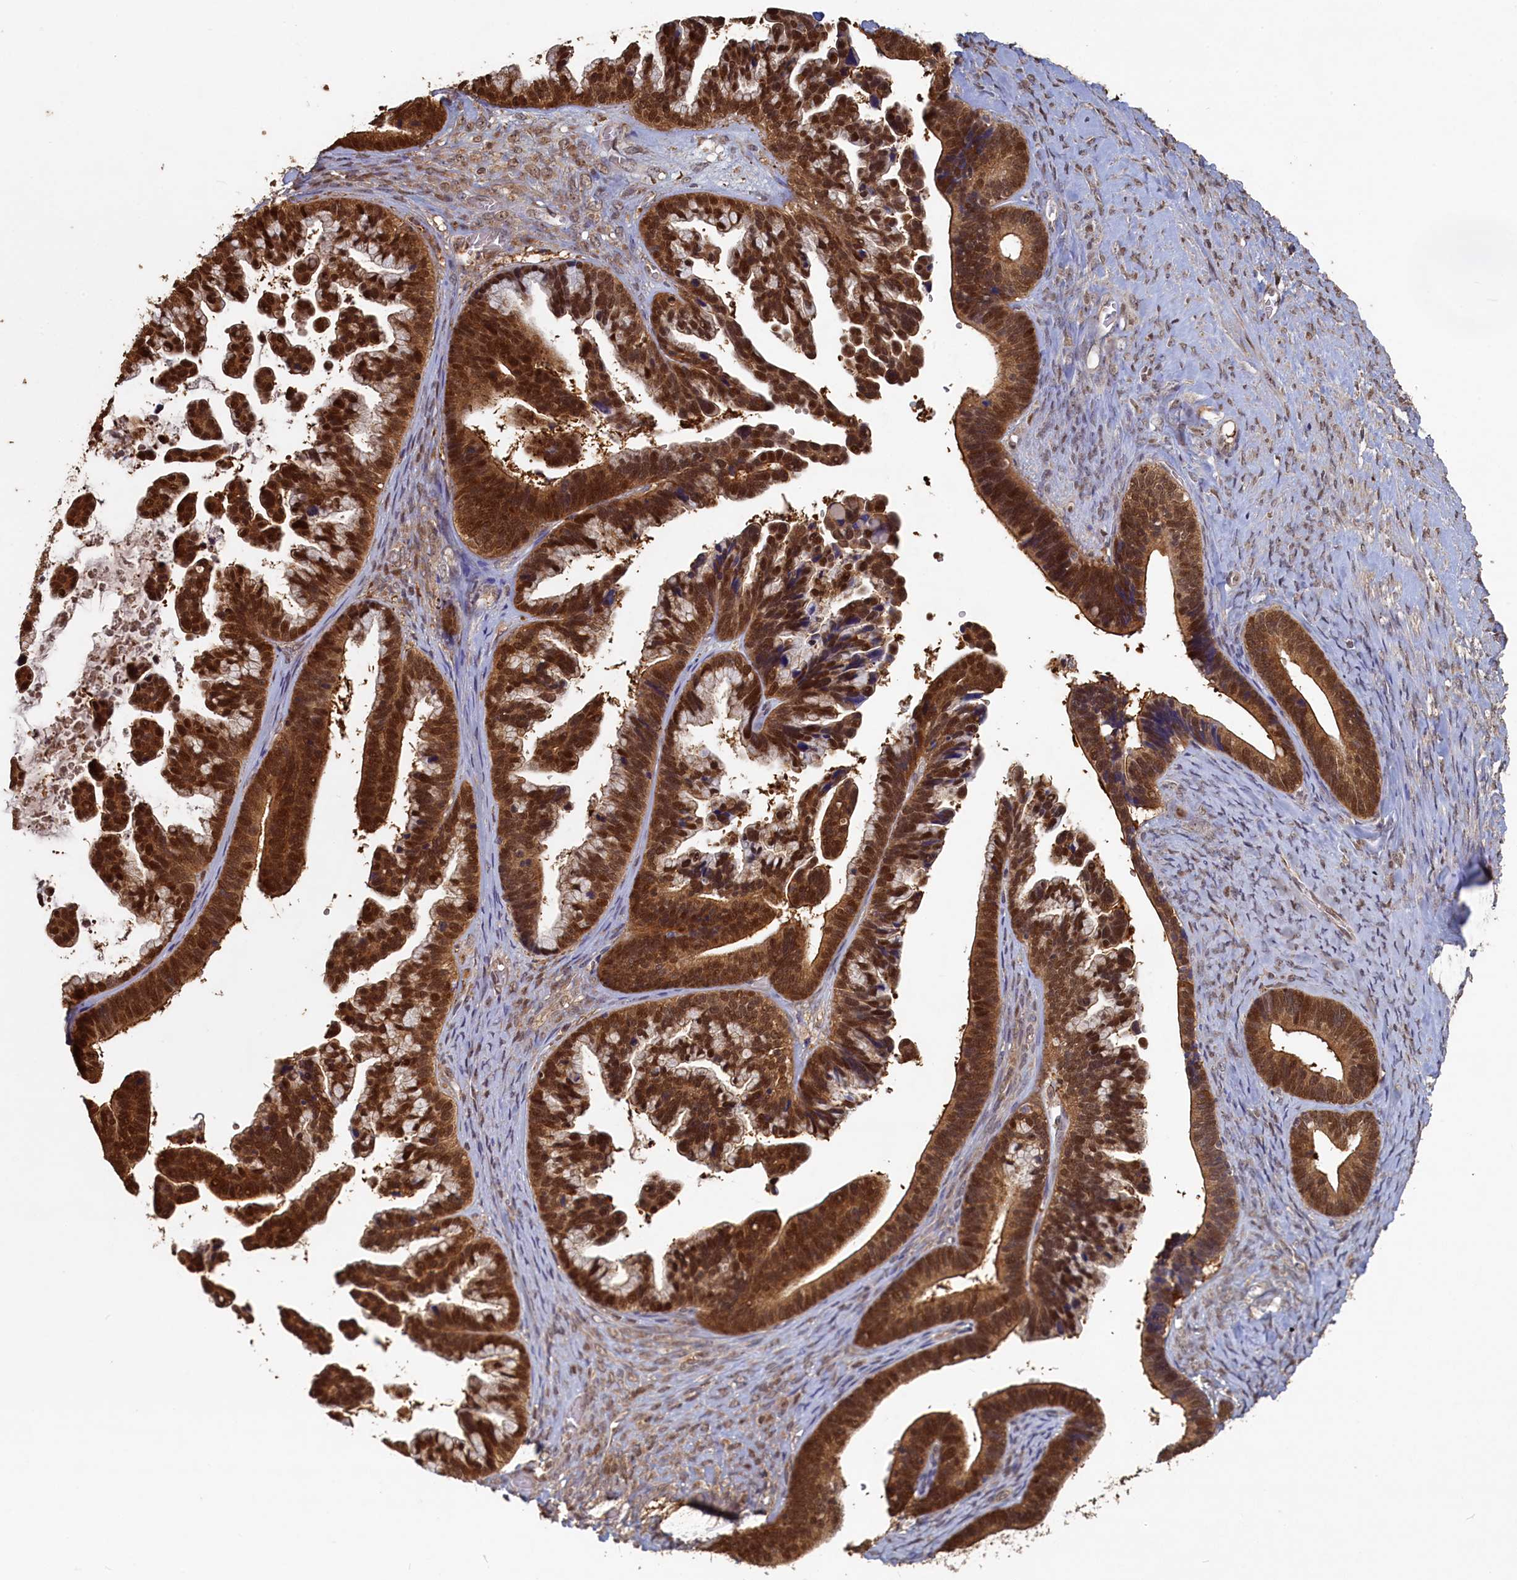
{"staining": {"intensity": "strong", "quantity": ">75%", "location": "cytoplasmic/membranous,nuclear"}, "tissue": "ovarian cancer", "cell_type": "Tumor cells", "image_type": "cancer", "snomed": [{"axis": "morphology", "description": "Cystadenocarcinoma, serous, NOS"}, {"axis": "topography", "description": "Ovary"}], "caption": "Immunohistochemistry (IHC) (DAB (3,3'-diaminobenzidine)) staining of human ovarian cancer exhibits strong cytoplasmic/membranous and nuclear protein staining in about >75% of tumor cells.", "gene": "UCHL3", "patient": {"sex": "female", "age": 56}}